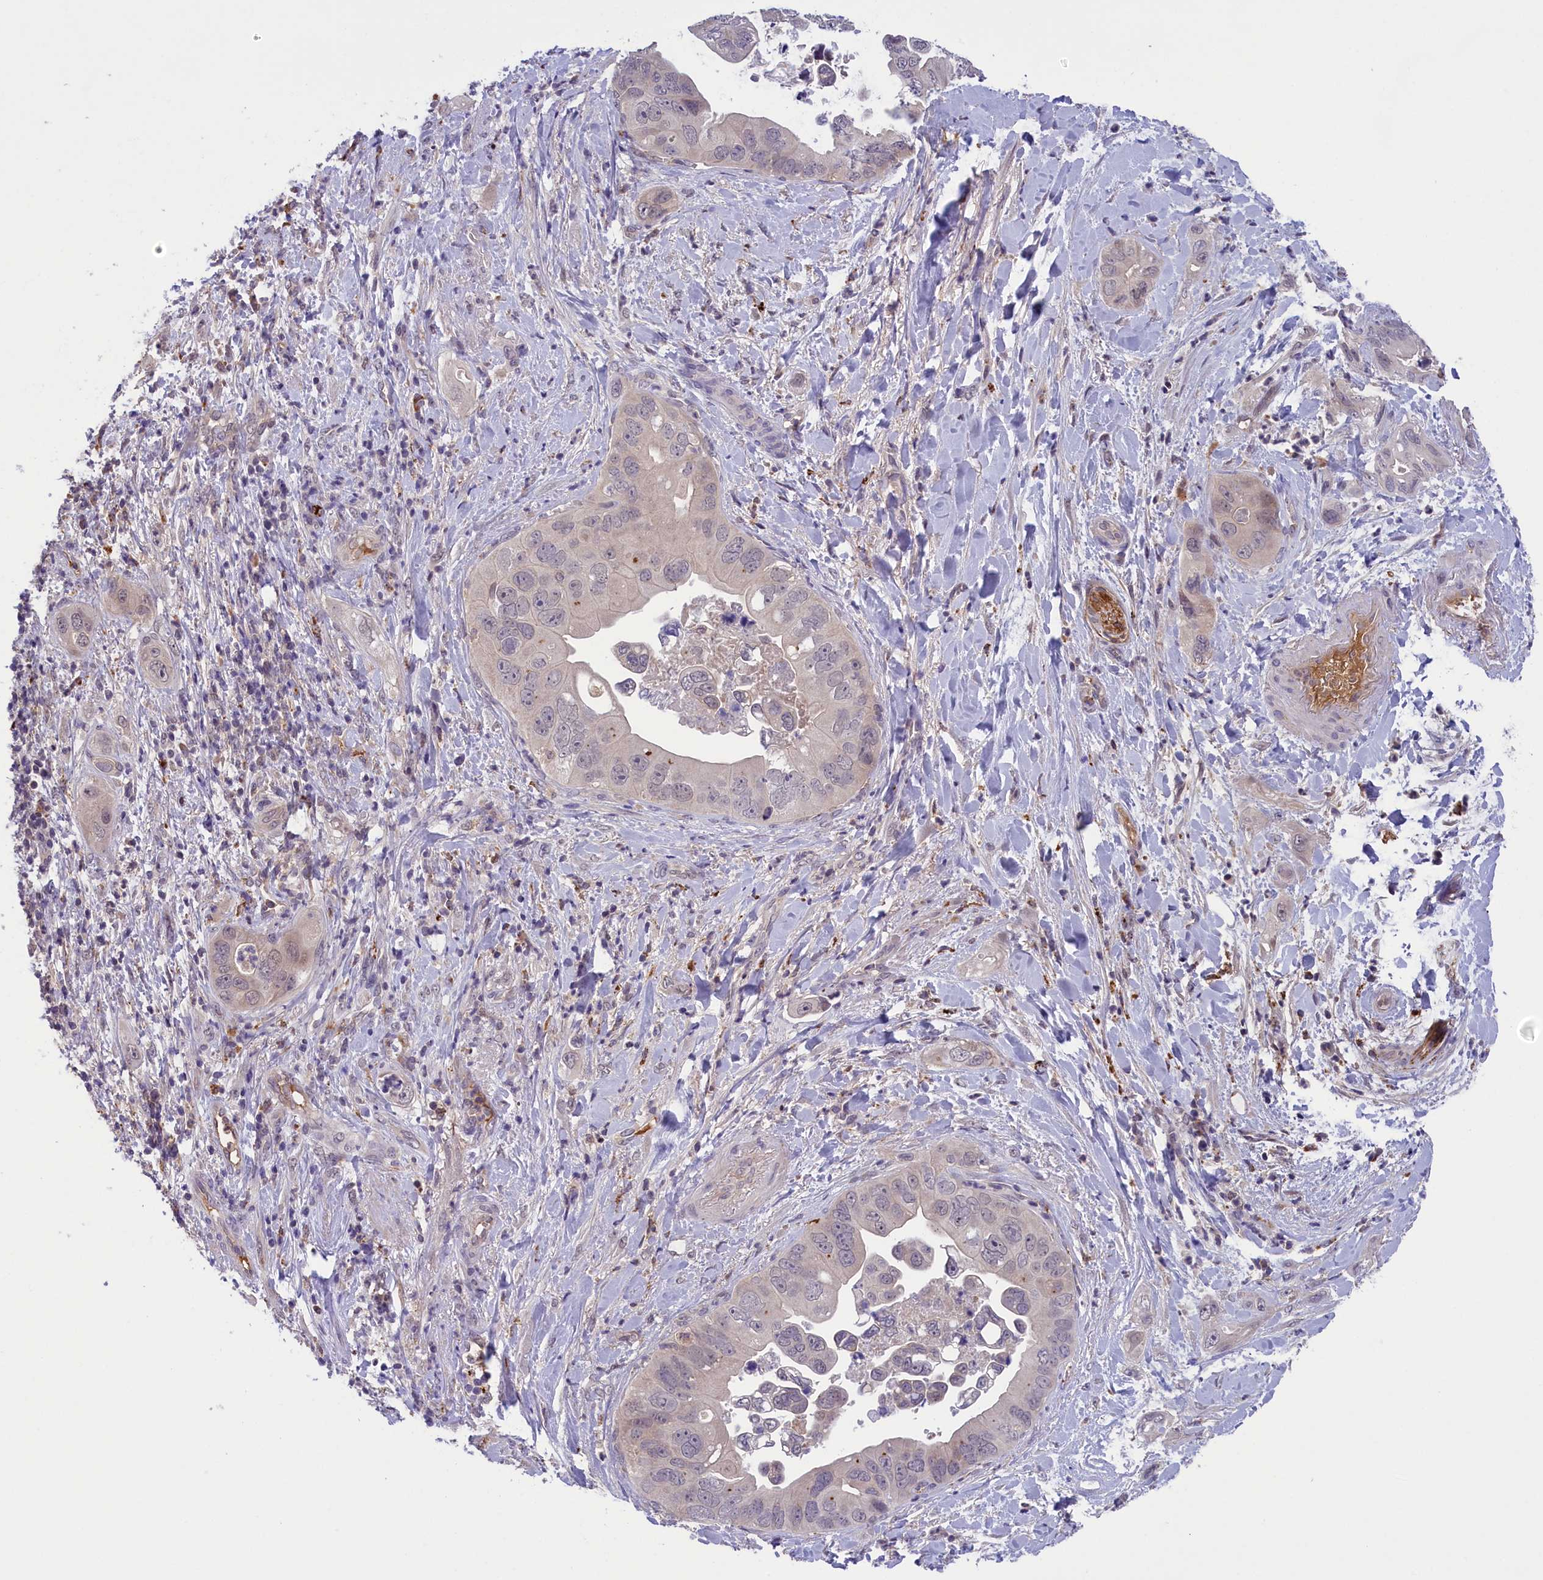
{"staining": {"intensity": "negative", "quantity": "none", "location": "none"}, "tissue": "pancreatic cancer", "cell_type": "Tumor cells", "image_type": "cancer", "snomed": [{"axis": "morphology", "description": "Adenocarcinoma, NOS"}, {"axis": "topography", "description": "Pancreas"}], "caption": "This is an immunohistochemistry histopathology image of human pancreatic adenocarcinoma. There is no expression in tumor cells.", "gene": "STYX", "patient": {"sex": "female", "age": 78}}